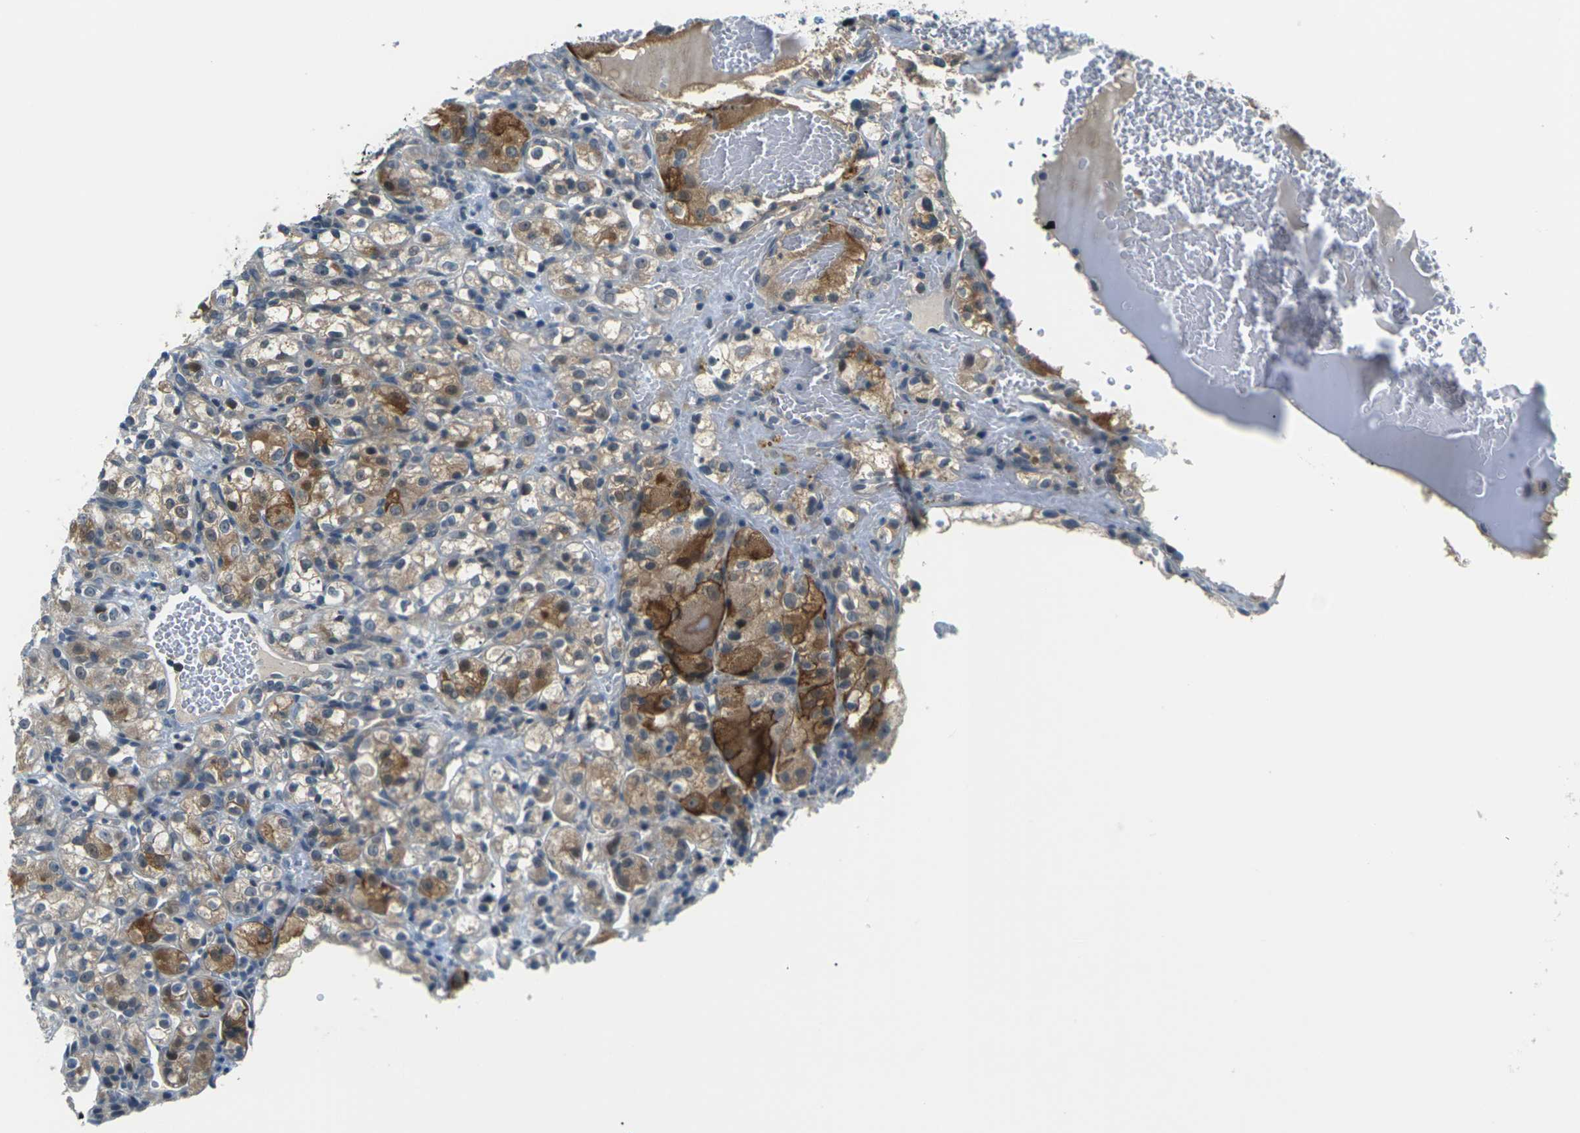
{"staining": {"intensity": "moderate", "quantity": "25%-75%", "location": "cytoplasmic/membranous"}, "tissue": "renal cancer", "cell_type": "Tumor cells", "image_type": "cancer", "snomed": [{"axis": "morphology", "description": "Normal tissue, NOS"}, {"axis": "morphology", "description": "Adenocarcinoma, NOS"}, {"axis": "topography", "description": "Kidney"}], "caption": "A brown stain shows moderate cytoplasmic/membranous positivity of a protein in renal cancer tumor cells. (brown staining indicates protein expression, while blue staining denotes nuclei).", "gene": "SLC13A3", "patient": {"sex": "male", "age": 61}}